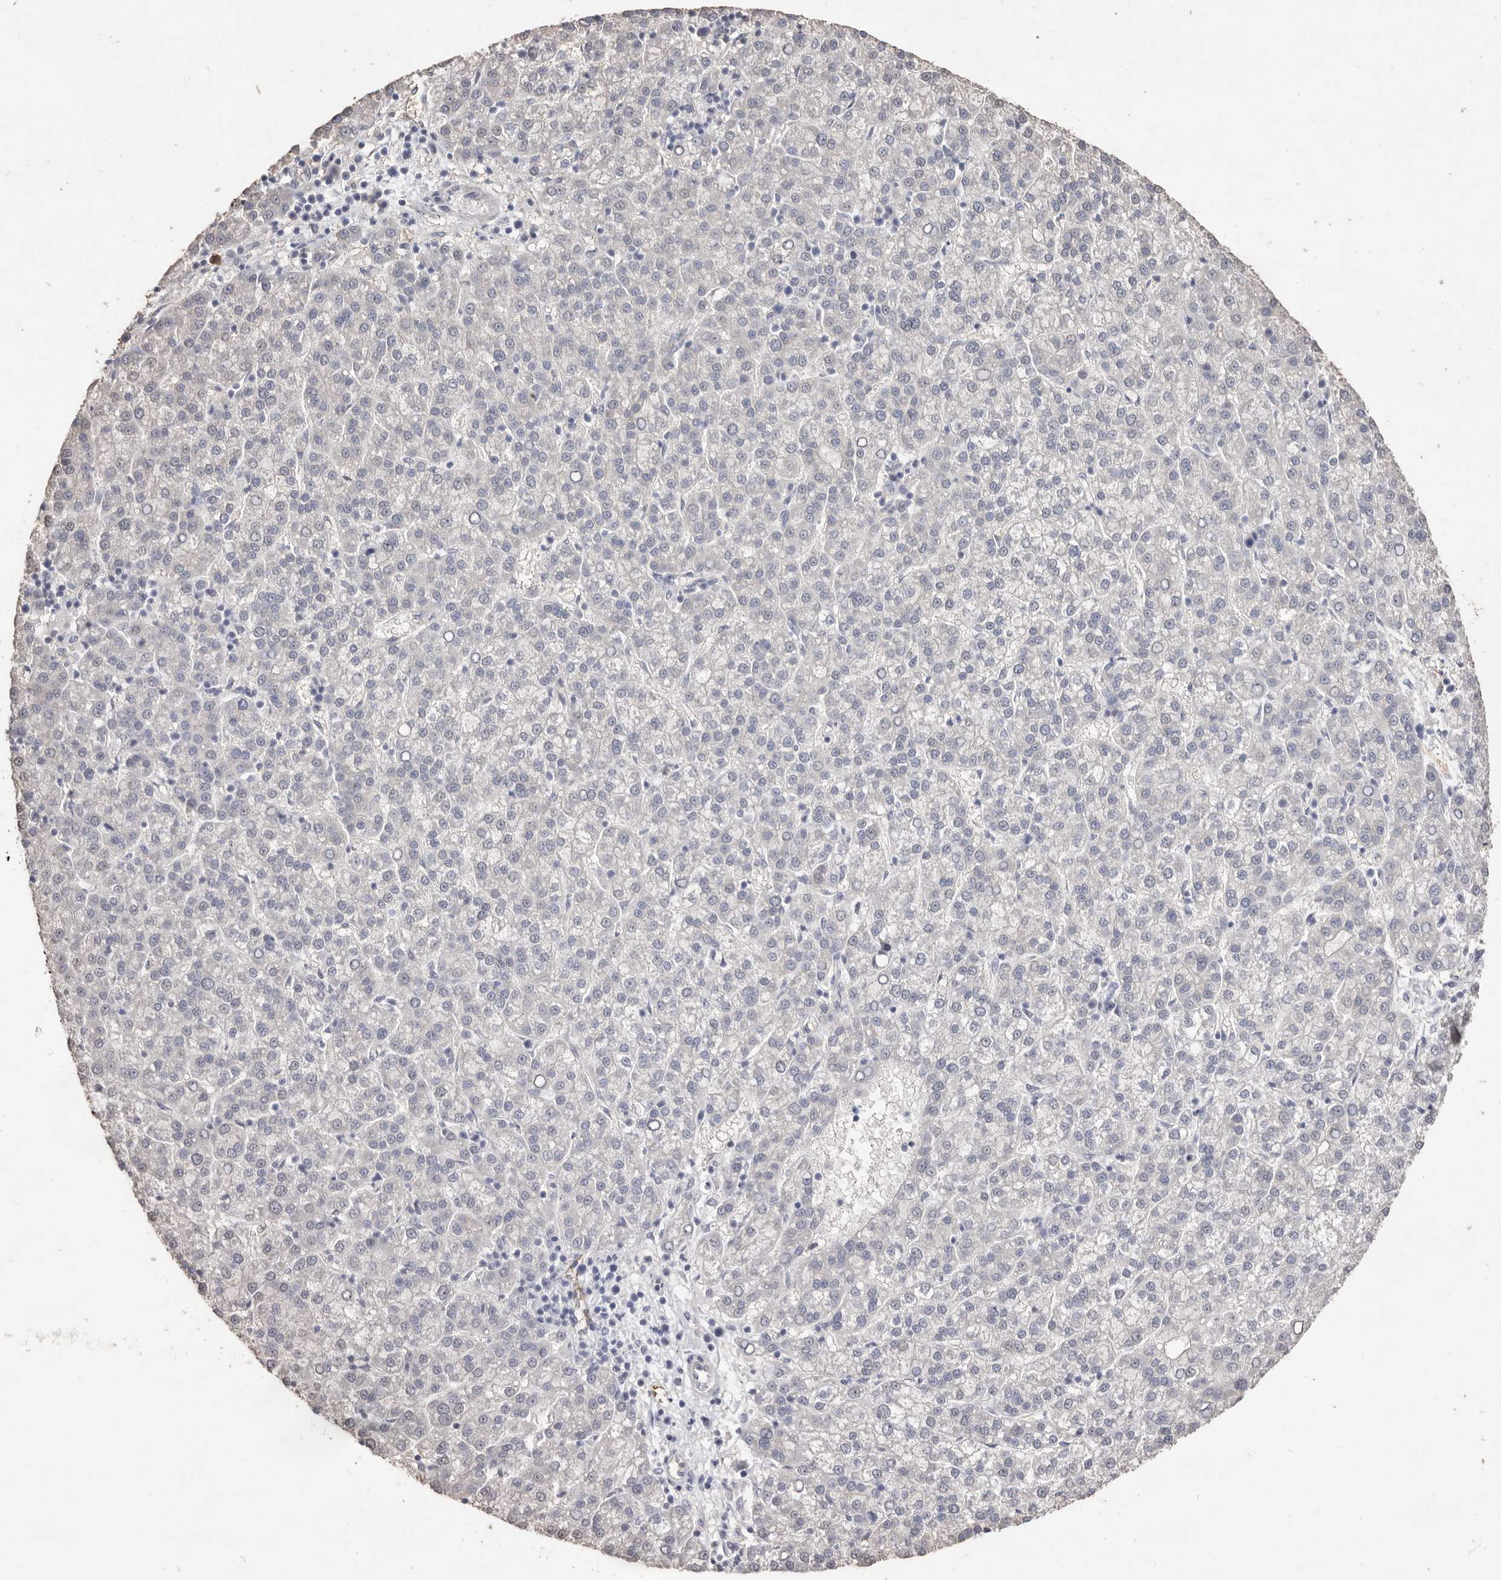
{"staining": {"intensity": "negative", "quantity": "none", "location": "none"}, "tissue": "liver cancer", "cell_type": "Tumor cells", "image_type": "cancer", "snomed": [{"axis": "morphology", "description": "Carcinoma, Hepatocellular, NOS"}, {"axis": "topography", "description": "Liver"}], "caption": "This is an IHC histopathology image of liver cancer (hepatocellular carcinoma). There is no expression in tumor cells.", "gene": "ZYG11B", "patient": {"sex": "female", "age": 58}}